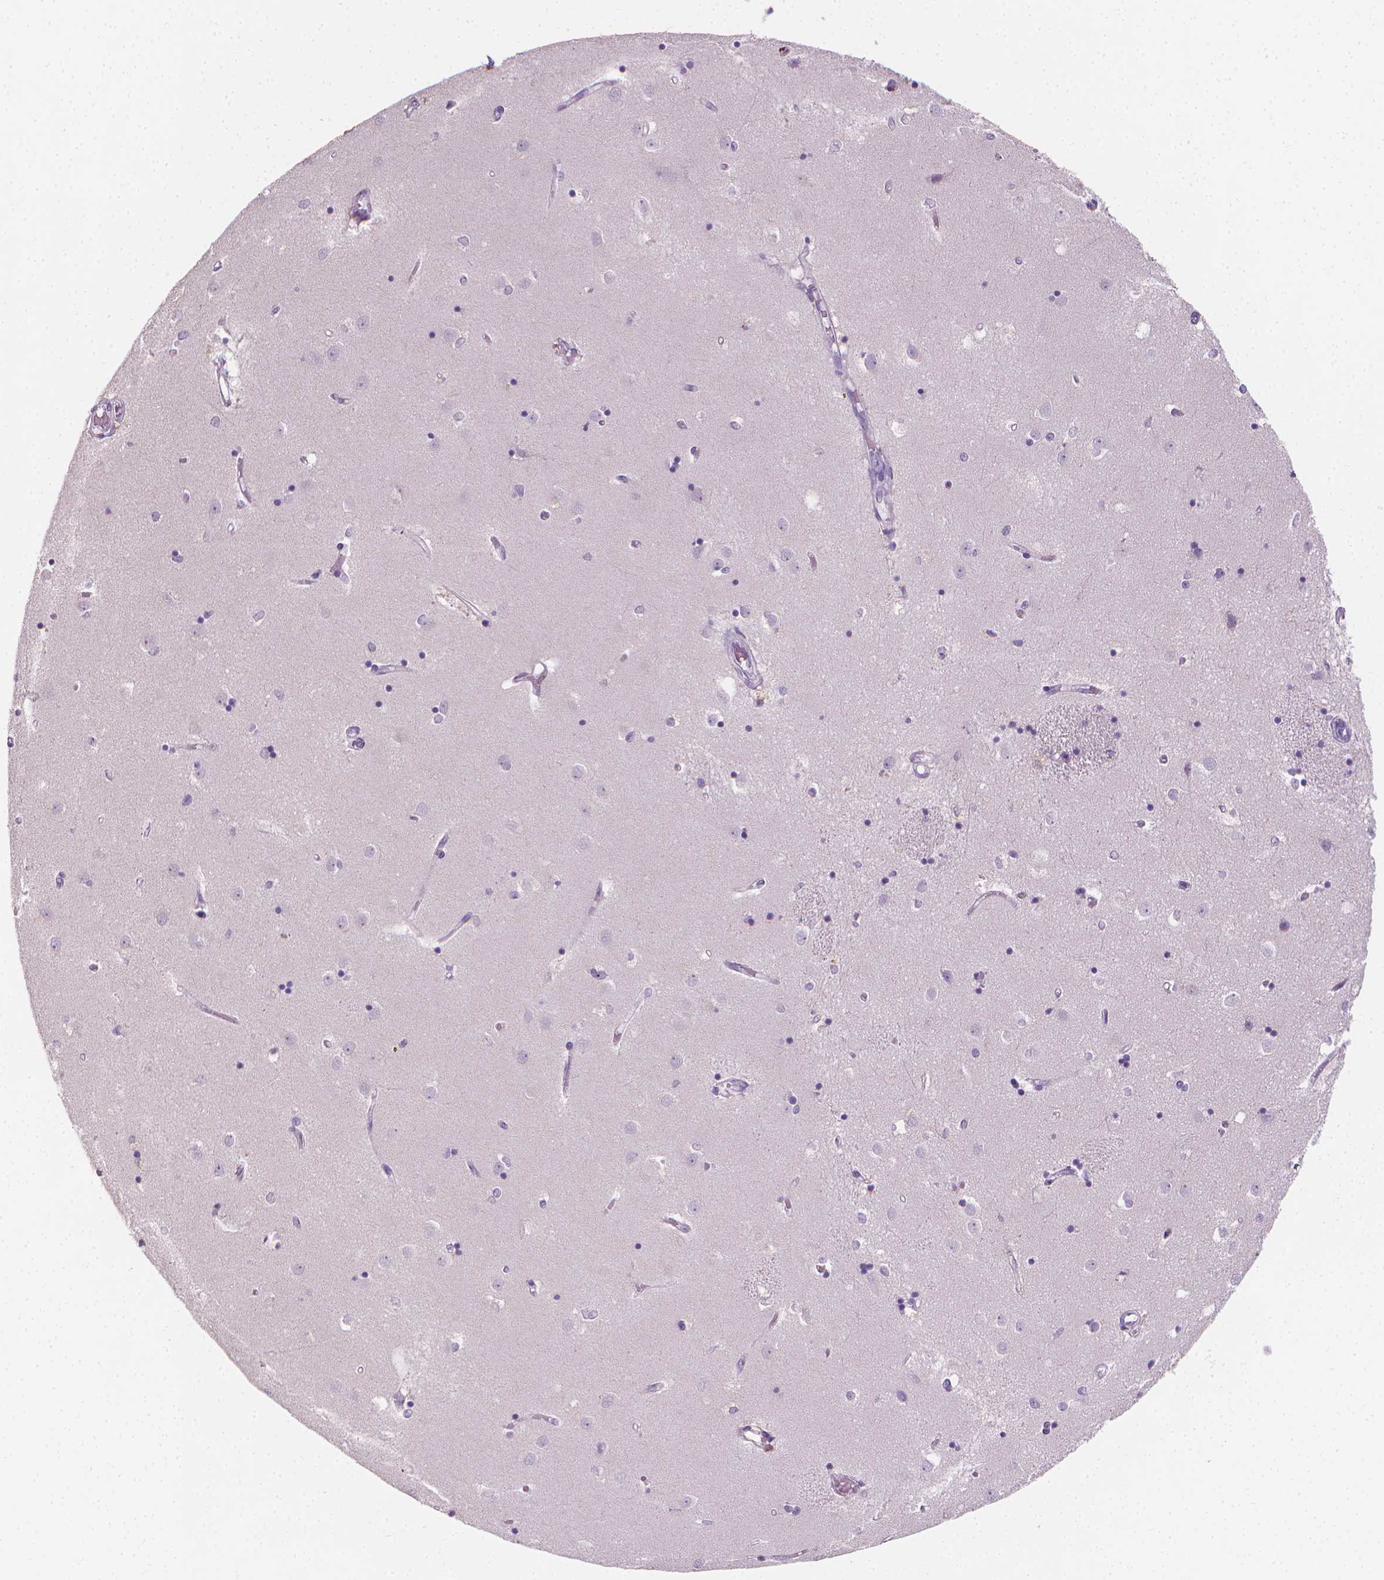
{"staining": {"intensity": "negative", "quantity": "none", "location": "none"}, "tissue": "caudate", "cell_type": "Glial cells", "image_type": "normal", "snomed": [{"axis": "morphology", "description": "Normal tissue, NOS"}, {"axis": "topography", "description": "Lateral ventricle wall"}], "caption": "Caudate stained for a protein using immunohistochemistry displays no positivity glial cells.", "gene": "TNFAIP2", "patient": {"sex": "male", "age": 54}}